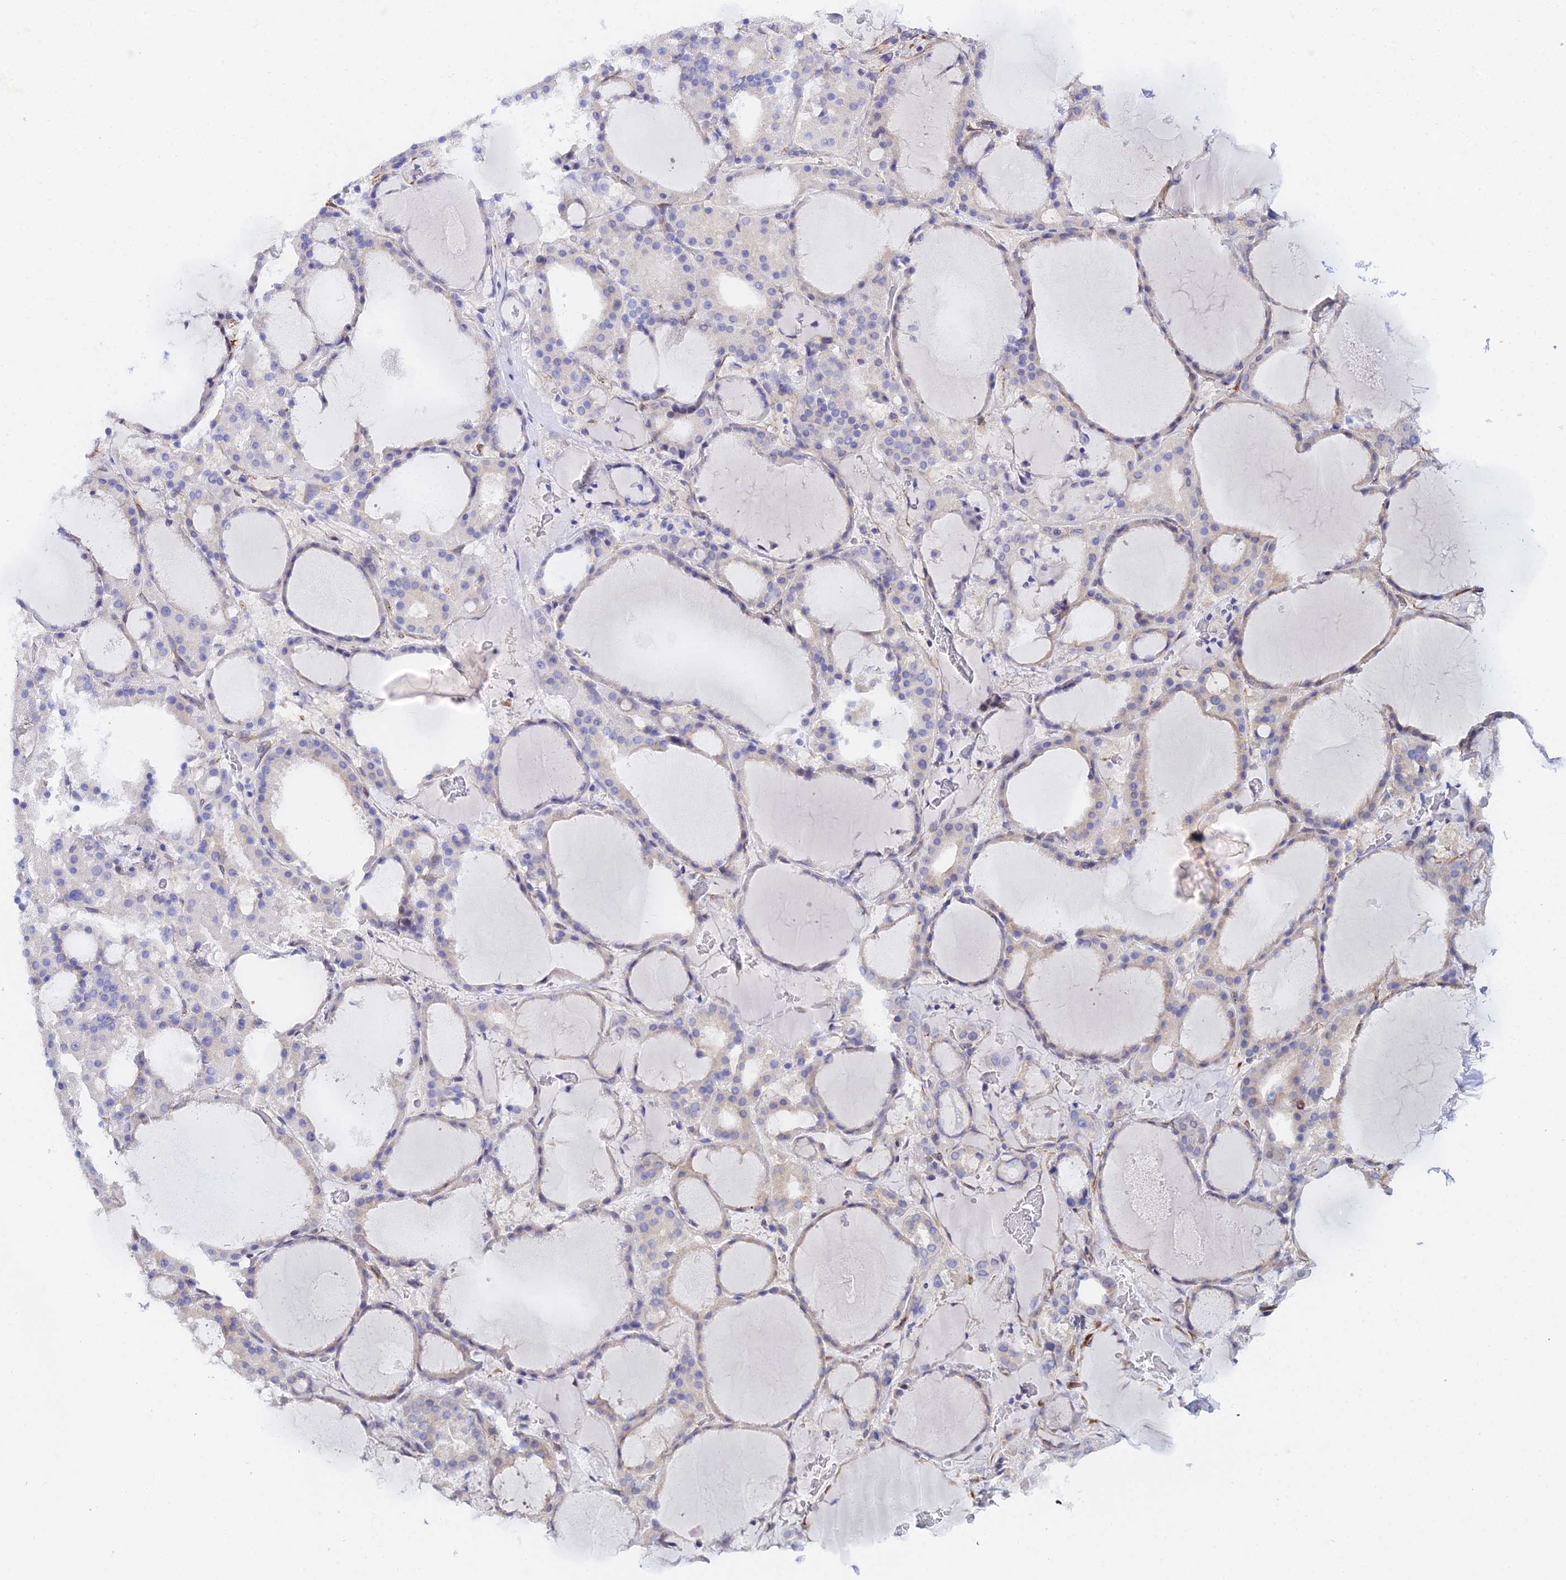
{"staining": {"intensity": "moderate", "quantity": "25%-75%", "location": "cytoplasmic/membranous"}, "tissue": "thyroid gland", "cell_type": "Glandular cells", "image_type": "normal", "snomed": [{"axis": "morphology", "description": "Normal tissue, NOS"}, {"axis": "morphology", "description": "Carcinoma, NOS"}, {"axis": "topography", "description": "Thyroid gland"}], "caption": "A high-resolution micrograph shows immunohistochemistry (IHC) staining of normal thyroid gland, which displays moderate cytoplasmic/membranous positivity in approximately 25%-75% of glandular cells.", "gene": "MXRA7", "patient": {"sex": "female", "age": 86}}